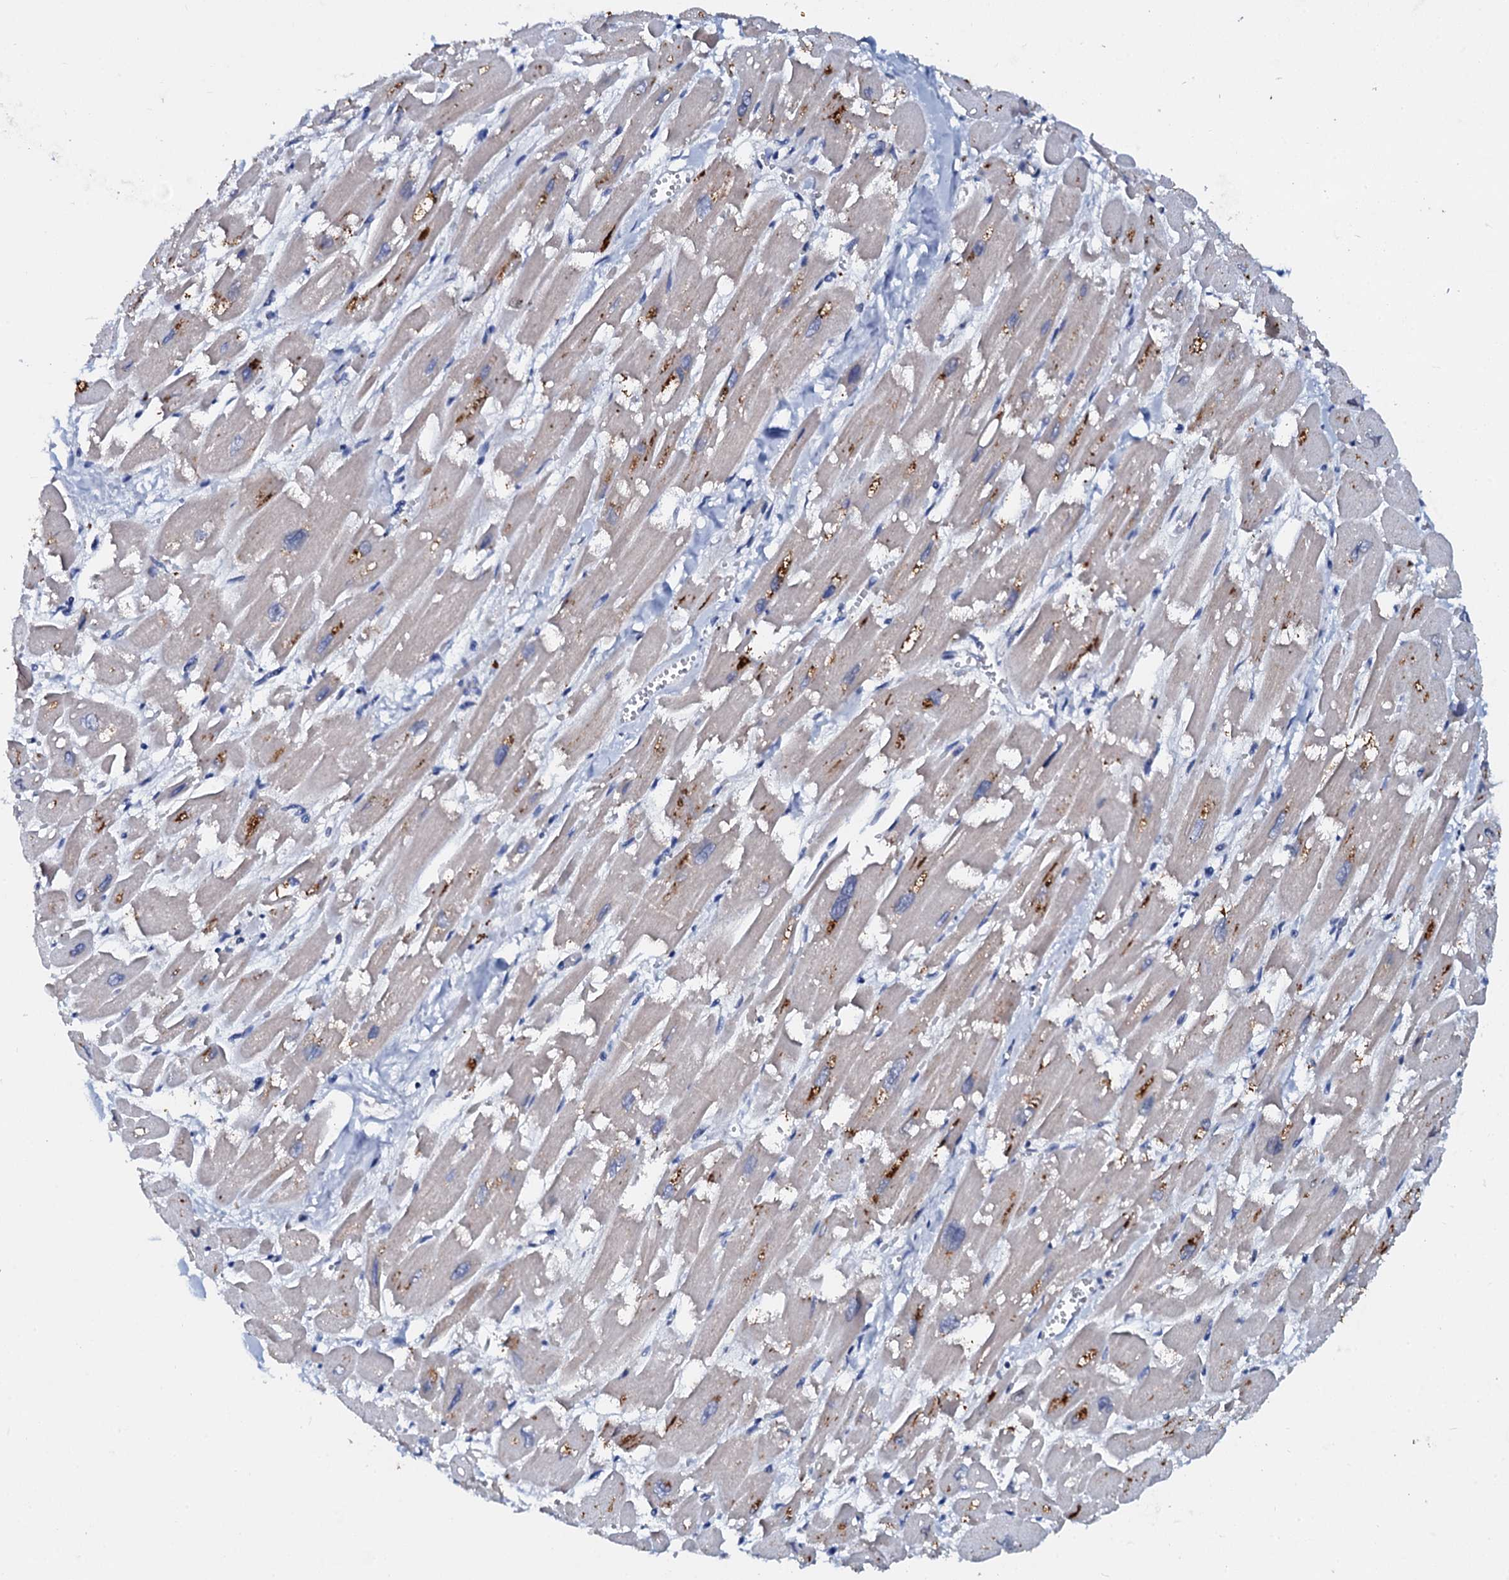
{"staining": {"intensity": "negative", "quantity": "none", "location": "none"}, "tissue": "heart muscle", "cell_type": "Cardiomyocytes", "image_type": "normal", "snomed": [{"axis": "morphology", "description": "Normal tissue, NOS"}, {"axis": "topography", "description": "Heart"}], "caption": "High power microscopy histopathology image of an IHC photomicrograph of unremarkable heart muscle, revealing no significant staining in cardiomyocytes.", "gene": "SLC37A4", "patient": {"sex": "male", "age": 54}}